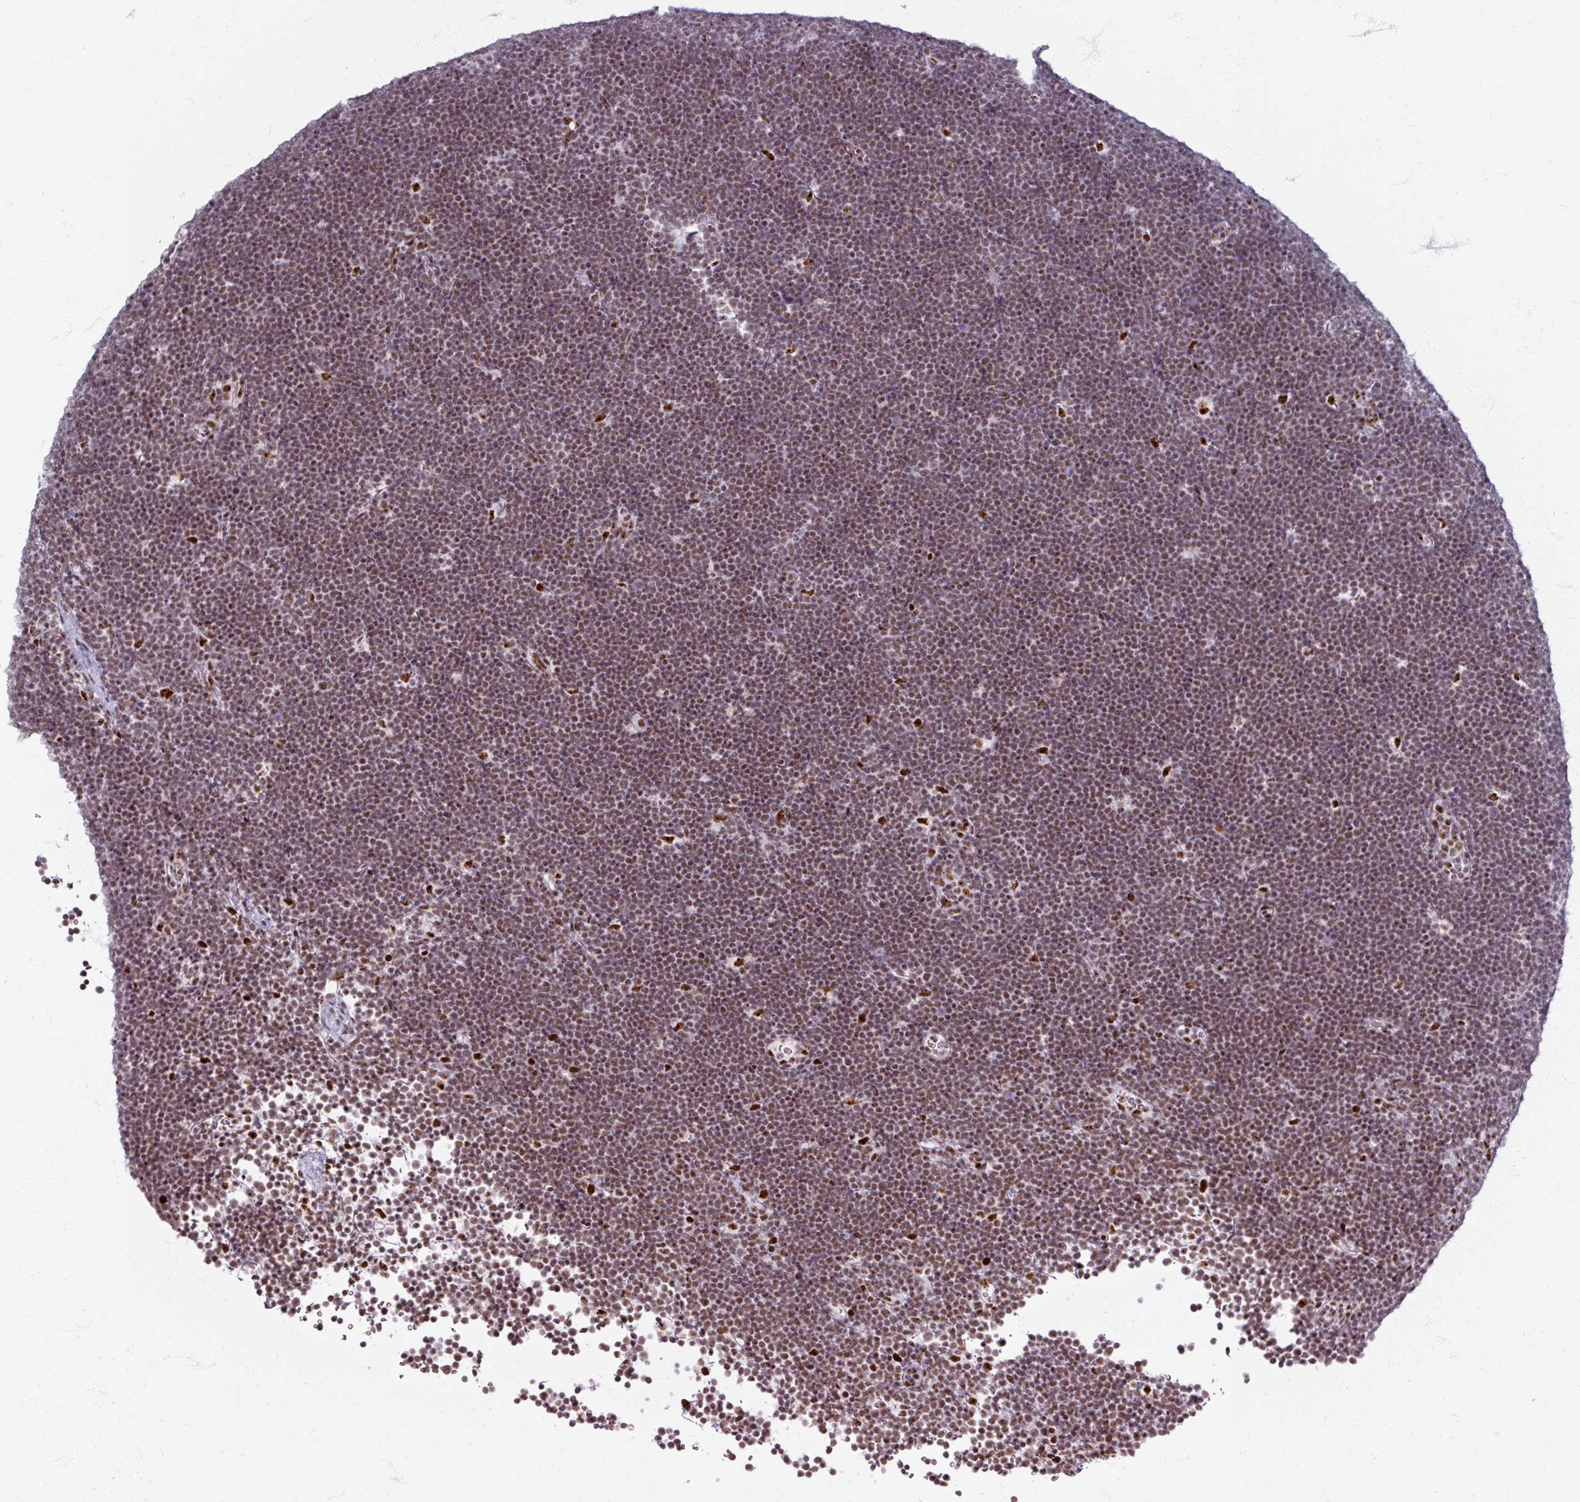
{"staining": {"intensity": "moderate", "quantity": ">75%", "location": "nuclear"}, "tissue": "lymphoma", "cell_type": "Tumor cells", "image_type": "cancer", "snomed": [{"axis": "morphology", "description": "Malignant lymphoma, non-Hodgkin's type, High grade"}, {"axis": "topography", "description": "Lymph node"}], "caption": "Human malignant lymphoma, non-Hodgkin's type (high-grade) stained with a protein marker shows moderate staining in tumor cells.", "gene": "ADAR", "patient": {"sex": "male", "age": 13}}